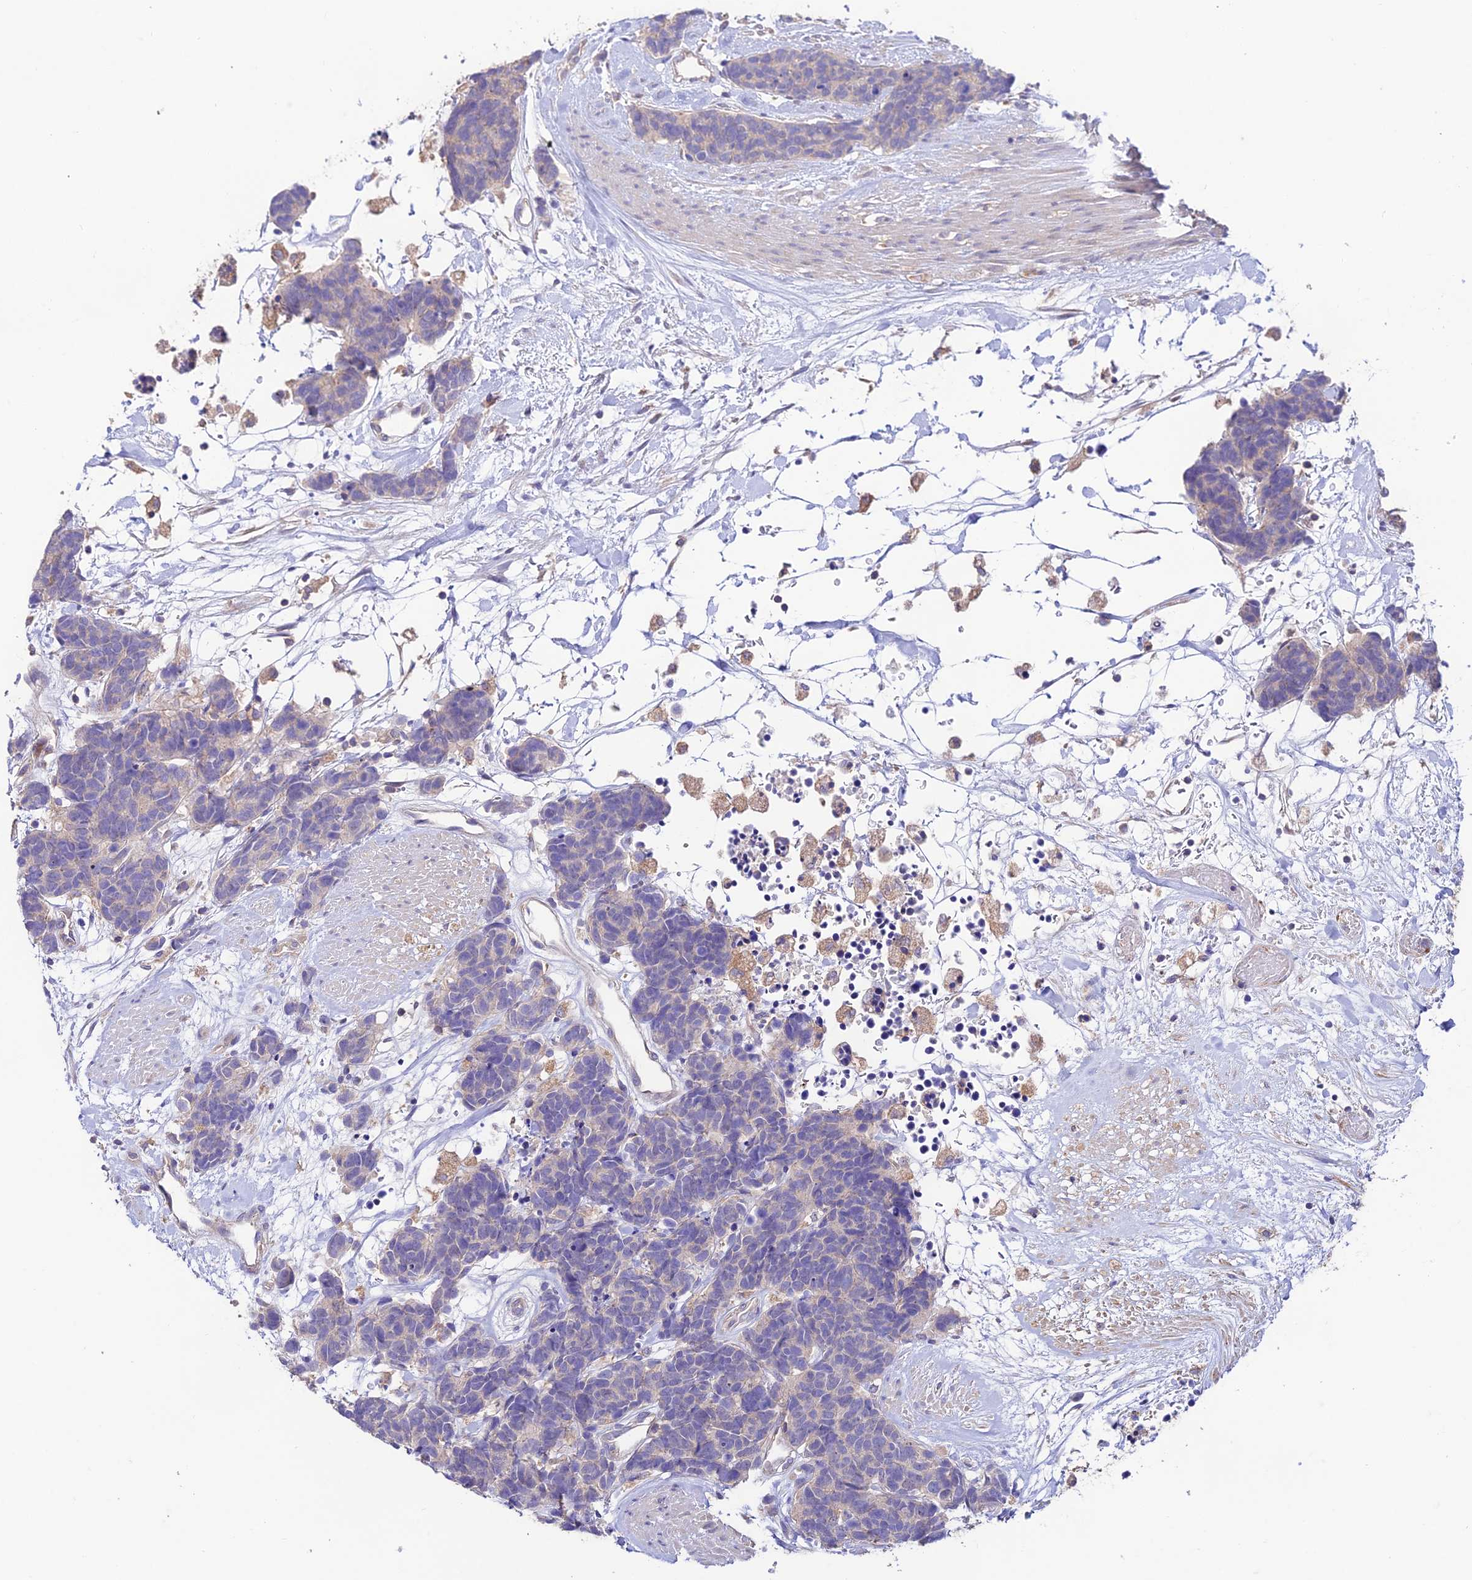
{"staining": {"intensity": "negative", "quantity": "none", "location": "none"}, "tissue": "carcinoid", "cell_type": "Tumor cells", "image_type": "cancer", "snomed": [{"axis": "morphology", "description": "Carcinoma, NOS"}, {"axis": "morphology", "description": "Carcinoid, malignant, NOS"}, {"axis": "topography", "description": "Urinary bladder"}], "caption": "Histopathology image shows no significant protein positivity in tumor cells of carcinoid (malignant).", "gene": "BRME1", "patient": {"sex": "male", "age": 57}}